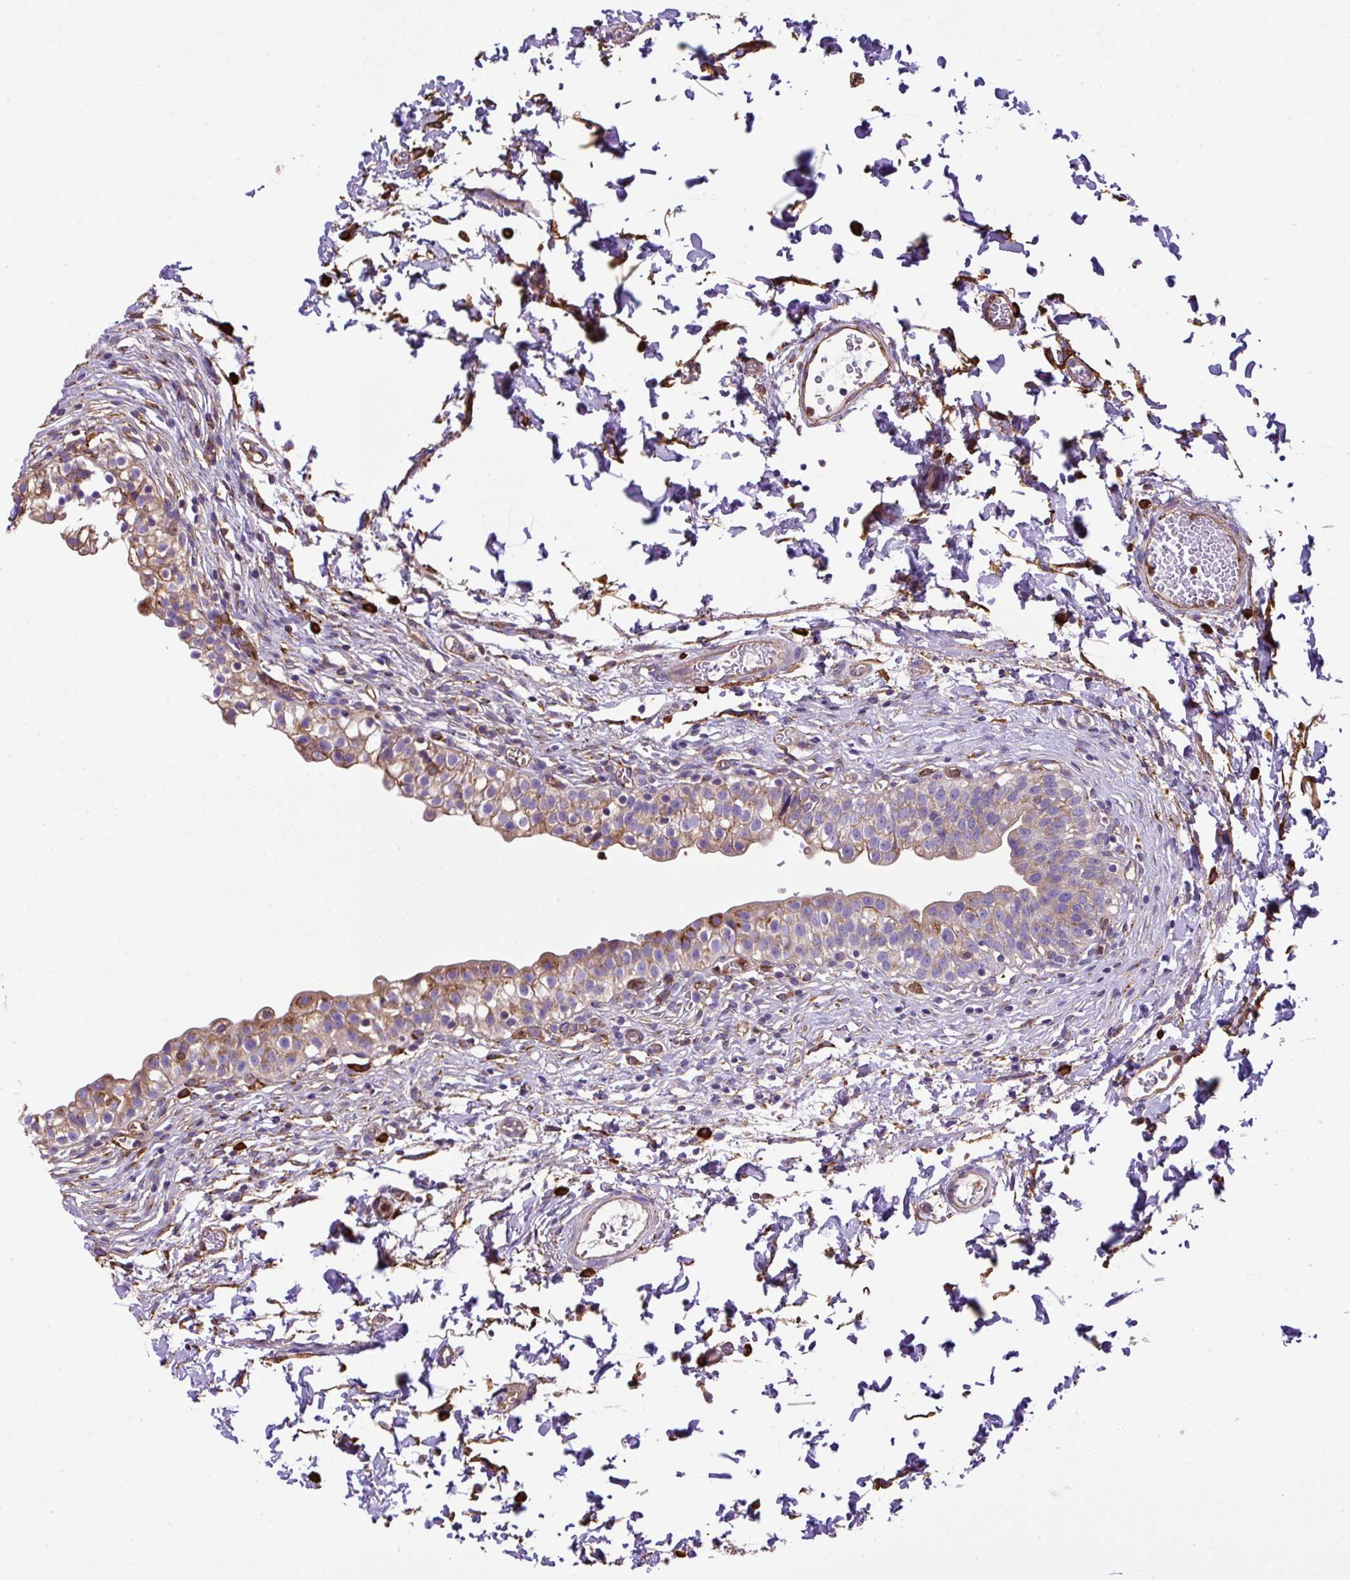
{"staining": {"intensity": "moderate", "quantity": "25%-75%", "location": "cytoplasmic/membranous"}, "tissue": "urinary bladder", "cell_type": "Urothelial cells", "image_type": "normal", "snomed": [{"axis": "morphology", "description": "Normal tissue, NOS"}, {"axis": "topography", "description": "Urinary bladder"}, {"axis": "topography", "description": "Peripheral nerve tissue"}], "caption": "Protein staining of unremarkable urinary bladder exhibits moderate cytoplasmic/membranous staining in approximately 25%-75% of urothelial cells.", "gene": "MAGEB5", "patient": {"sex": "male", "age": 55}}